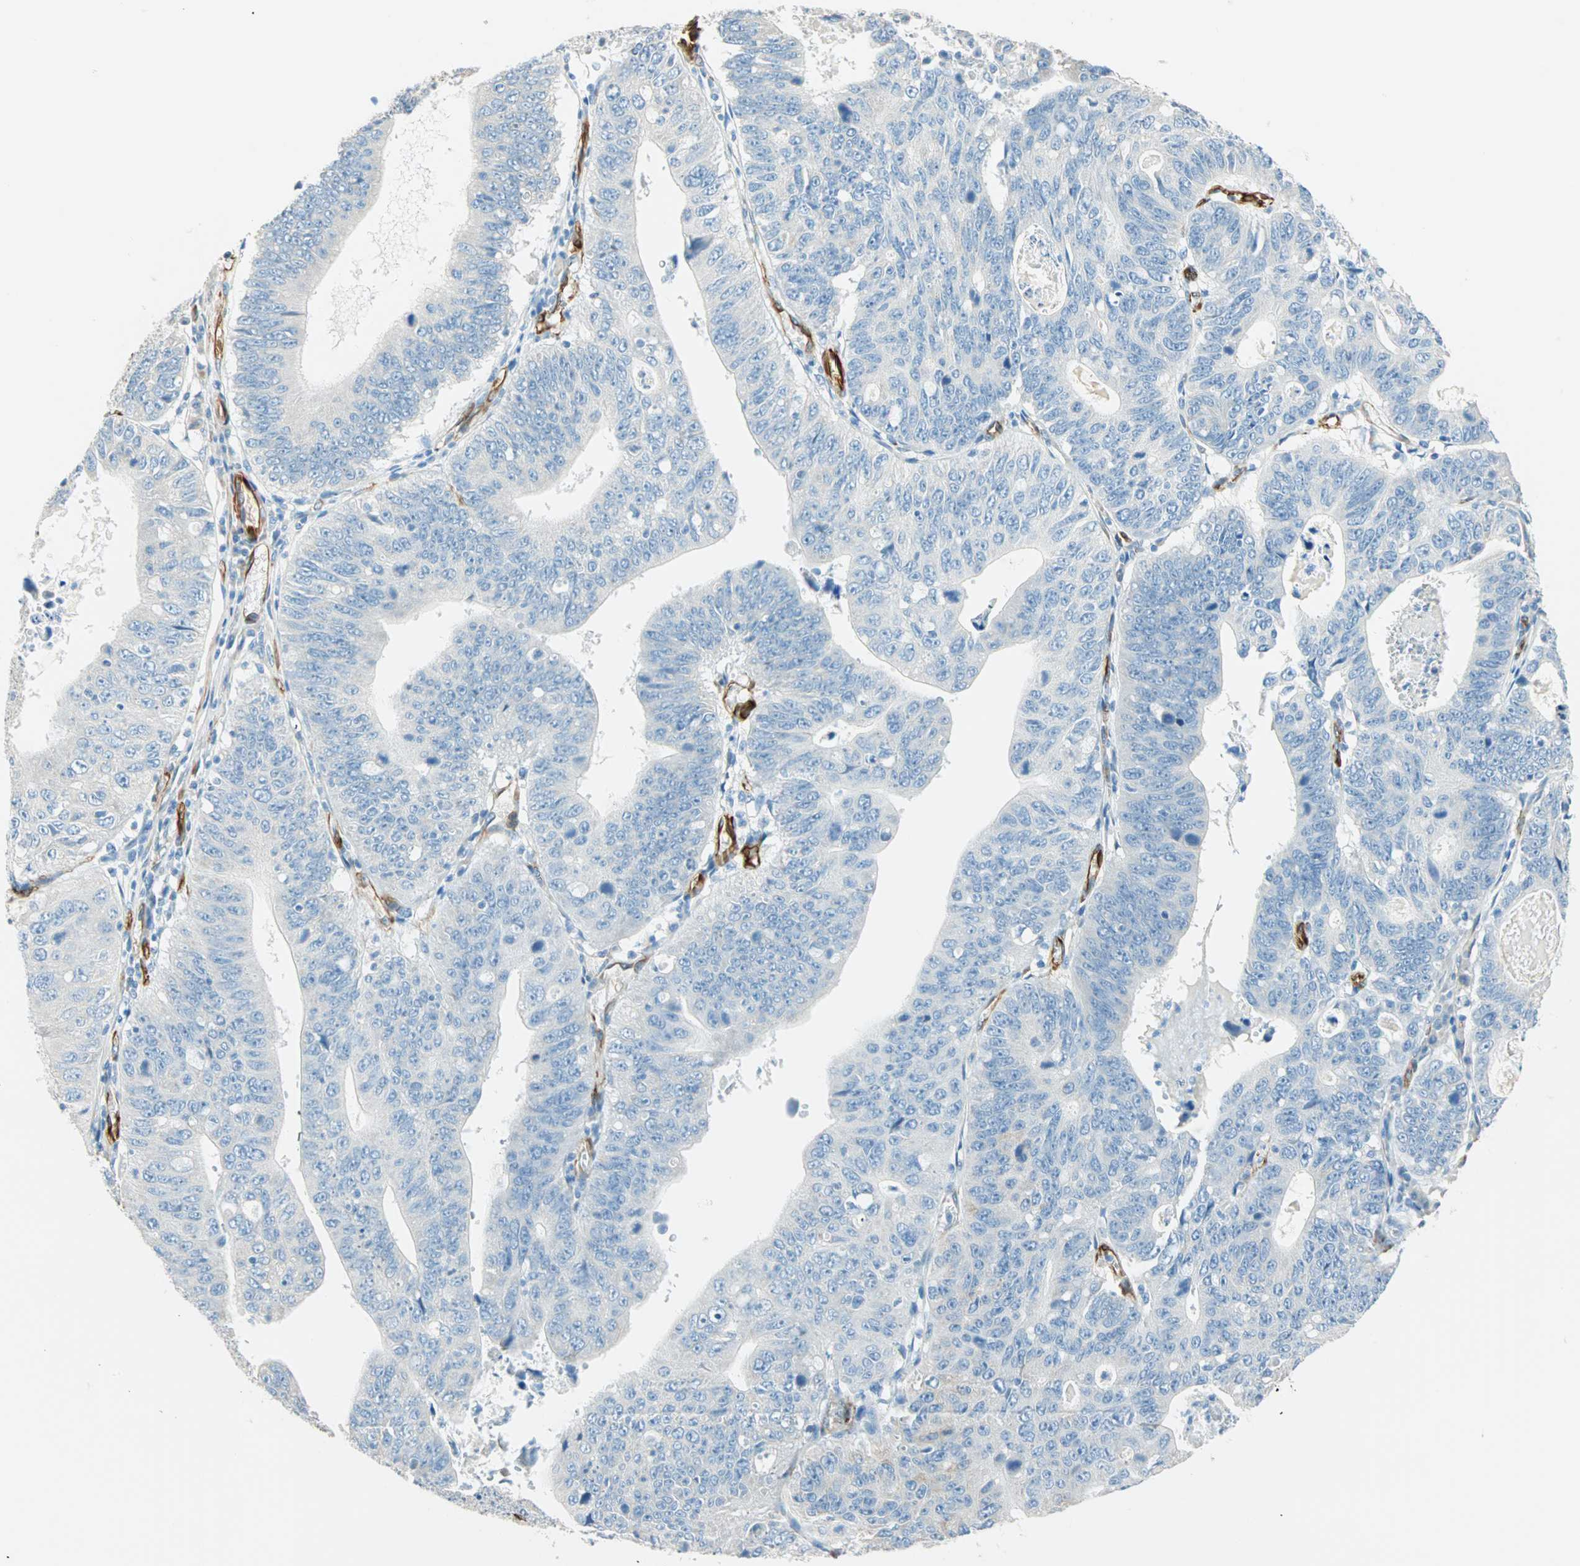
{"staining": {"intensity": "negative", "quantity": "none", "location": "none"}, "tissue": "stomach cancer", "cell_type": "Tumor cells", "image_type": "cancer", "snomed": [{"axis": "morphology", "description": "Adenocarcinoma, NOS"}, {"axis": "topography", "description": "Stomach"}], "caption": "Stomach cancer (adenocarcinoma) was stained to show a protein in brown. There is no significant expression in tumor cells.", "gene": "NES", "patient": {"sex": "male", "age": 59}}